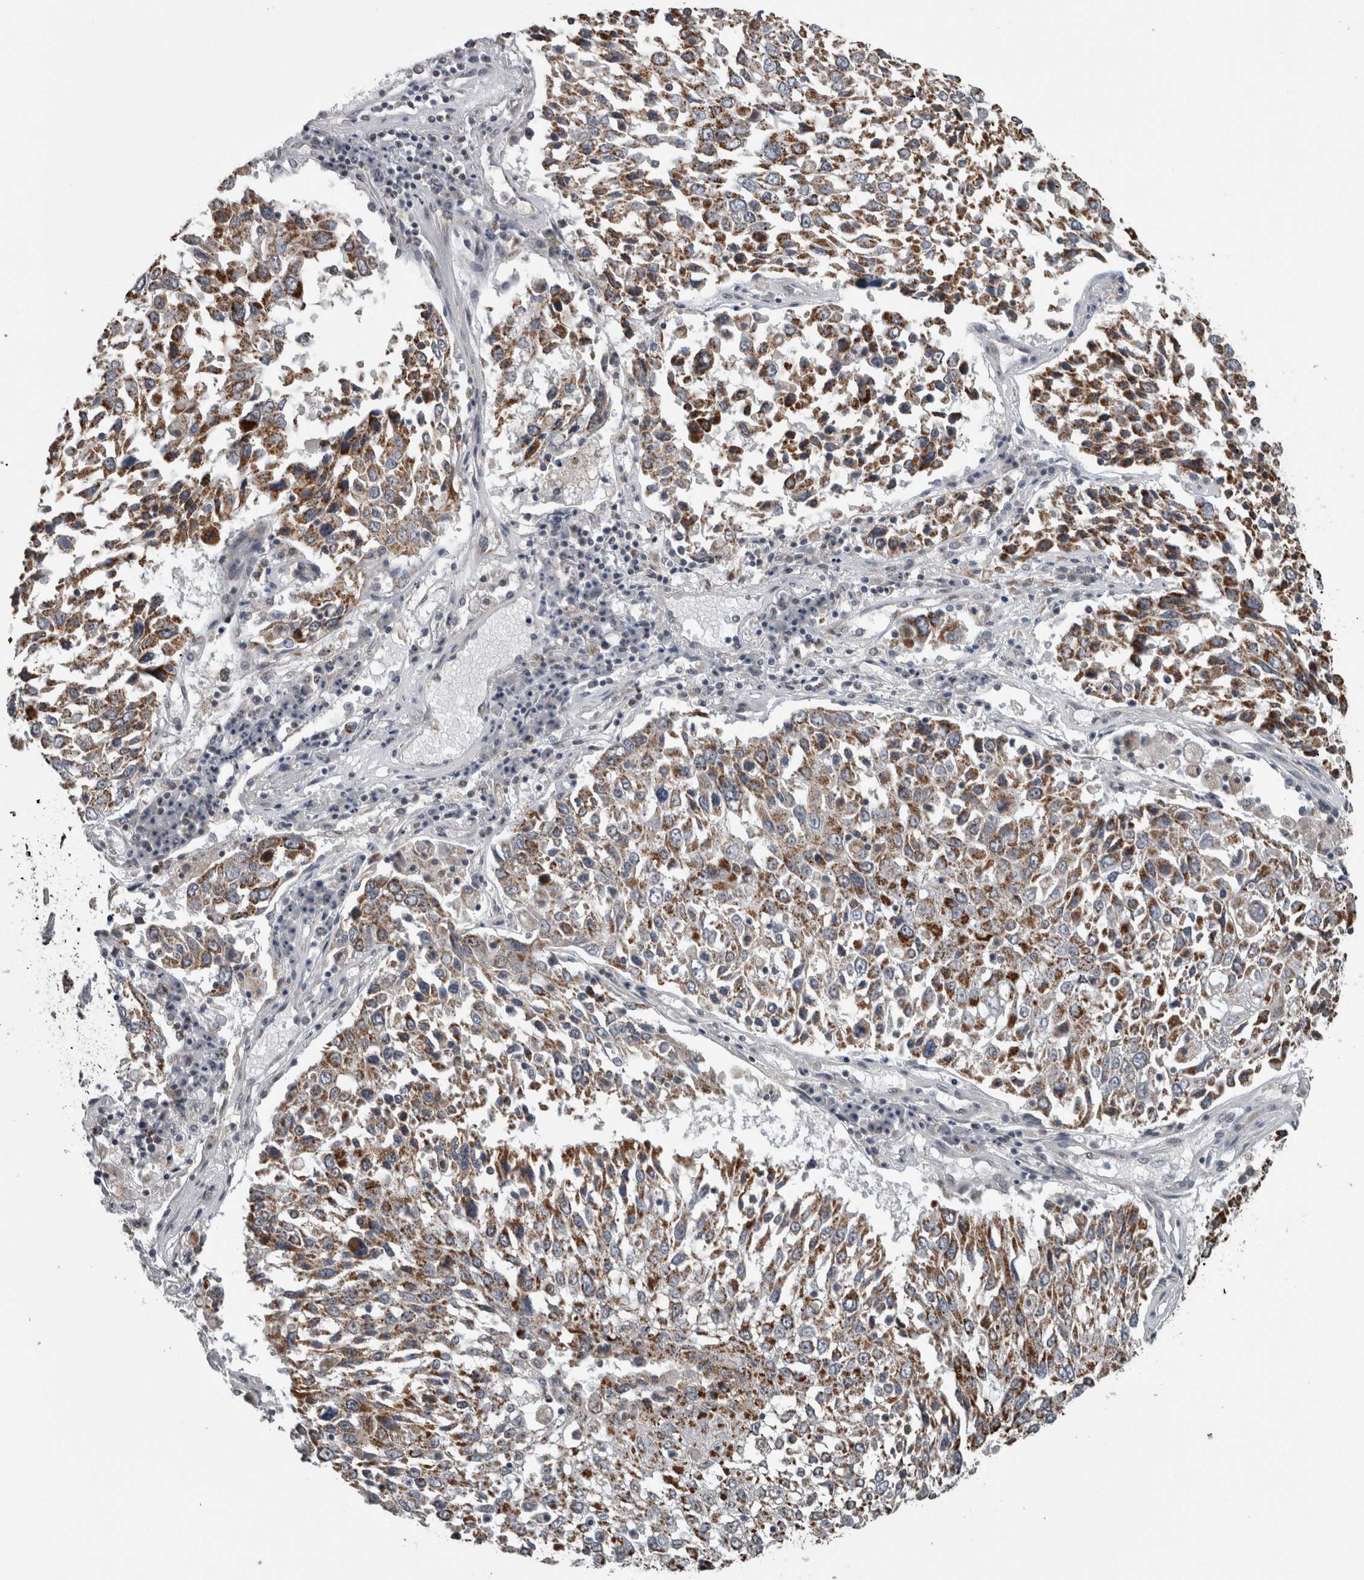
{"staining": {"intensity": "moderate", "quantity": ">75%", "location": "cytoplasmic/membranous"}, "tissue": "lung cancer", "cell_type": "Tumor cells", "image_type": "cancer", "snomed": [{"axis": "morphology", "description": "Squamous cell carcinoma, NOS"}, {"axis": "topography", "description": "Lung"}], "caption": "Human lung cancer (squamous cell carcinoma) stained with a brown dye exhibits moderate cytoplasmic/membranous positive positivity in about >75% of tumor cells.", "gene": "OR2K2", "patient": {"sex": "male", "age": 65}}